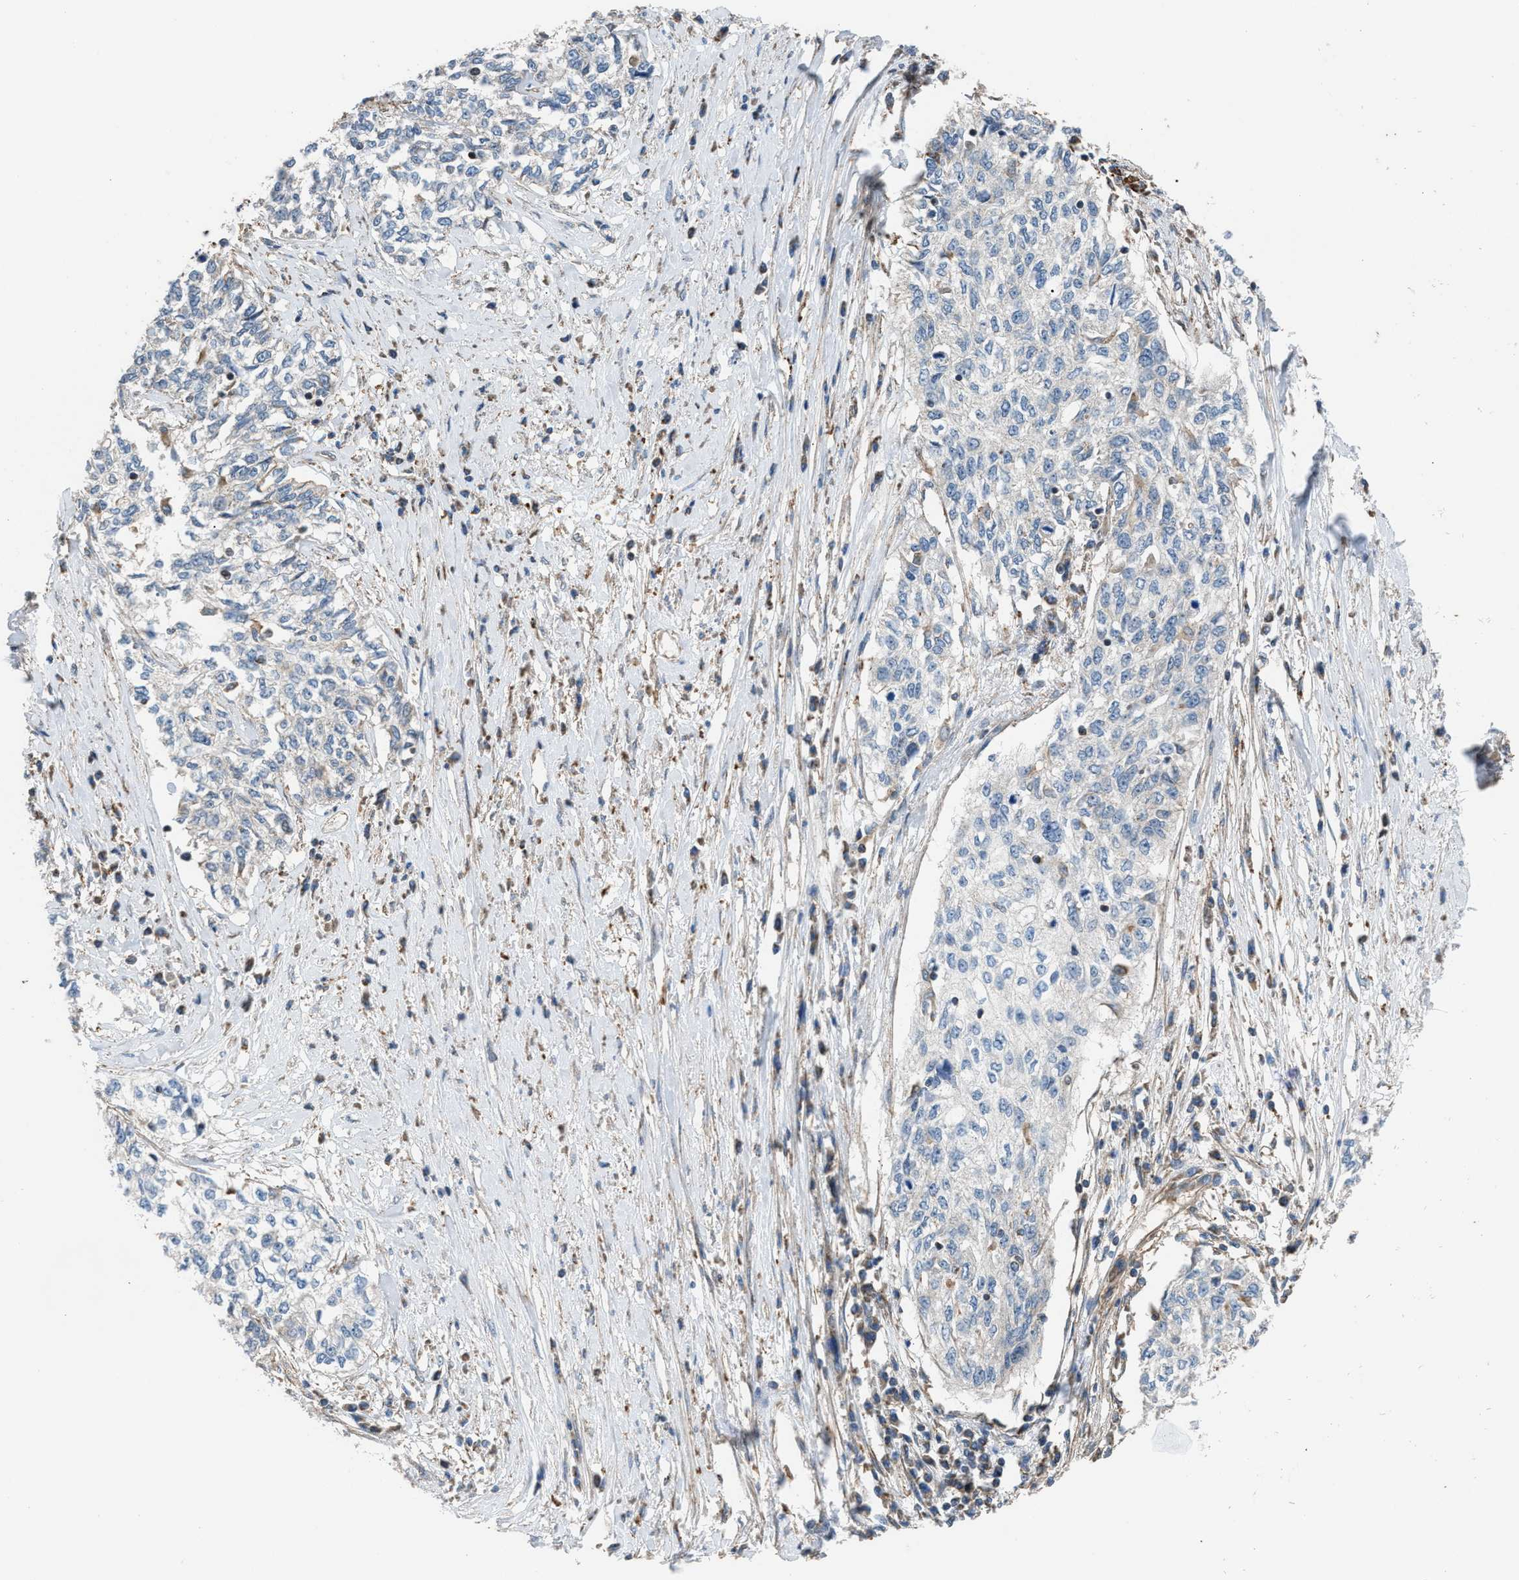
{"staining": {"intensity": "negative", "quantity": "none", "location": "none"}, "tissue": "cervical cancer", "cell_type": "Tumor cells", "image_type": "cancer", "snomed": [{"axis": "morphology", "description": "Squamous cell carcinoma, NOS"}, {"axis": "topography", "description": "Cervix"}], "caption": "Immunohistochemistry (IHC) of human cervical cancer (squamous cell carcinoma) shows no expression in tumor cells.", "gene": "SLC10A3", "patient": {"sex": "female", "age": 57}}